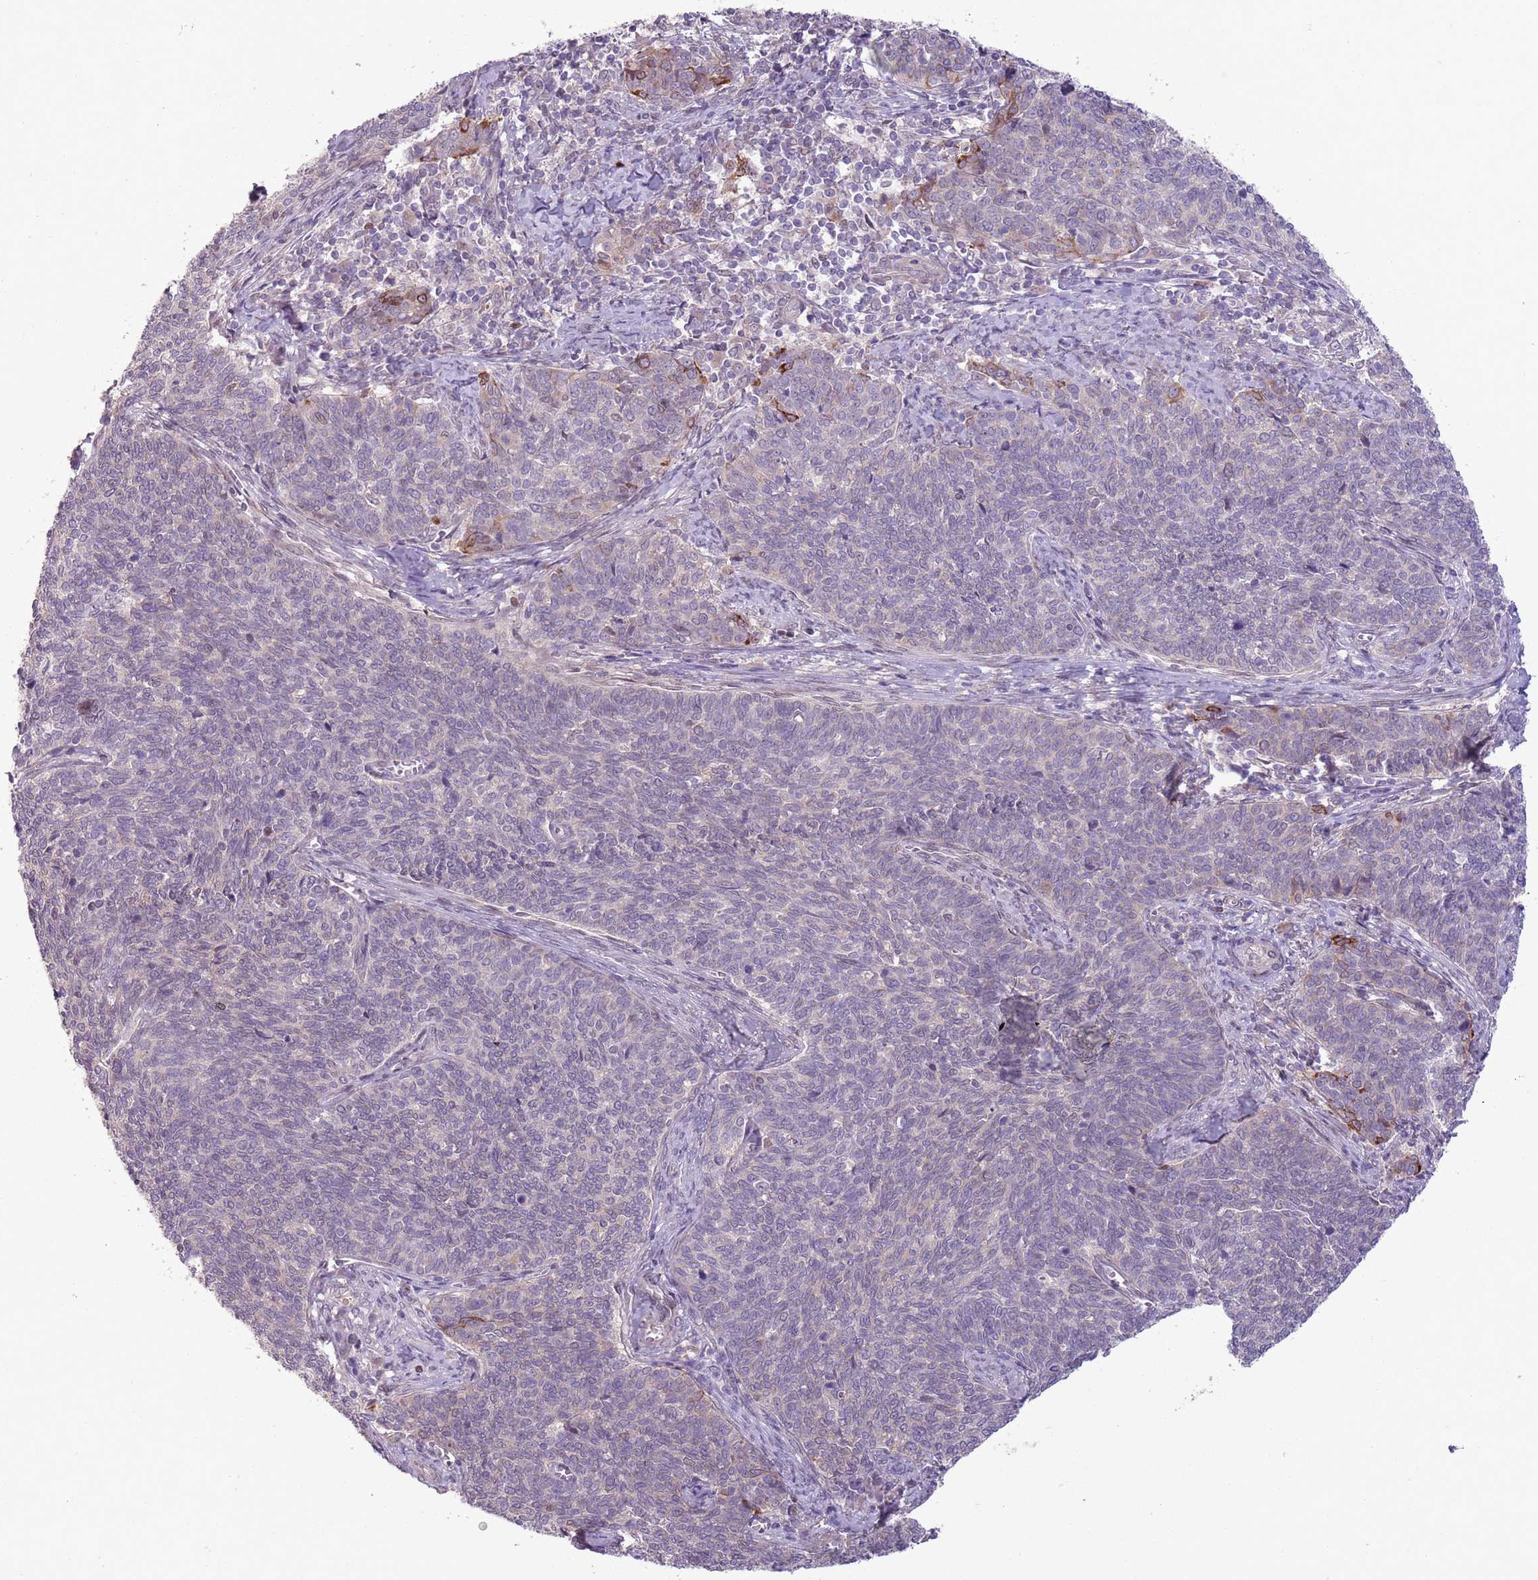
{"staining": {"intensity": "negative", "quantity": "none", "location": "none"}, "tissue": "cervical cancer", "cell_type": "Tumor cells", "image_type": "cancer", "snomed": [{"axis": "morphology", "description": "Squamous cell carcinoma, NOS"}, {"axis": "topography", "description": "Cervix"}], "caption": "Cervical cancer (squamous cell carcinoma) stained for a protein using IHC reveals no expression tumor cells.", "gene": "CCND2", "patient": {"sex": "female", "age": 39}}